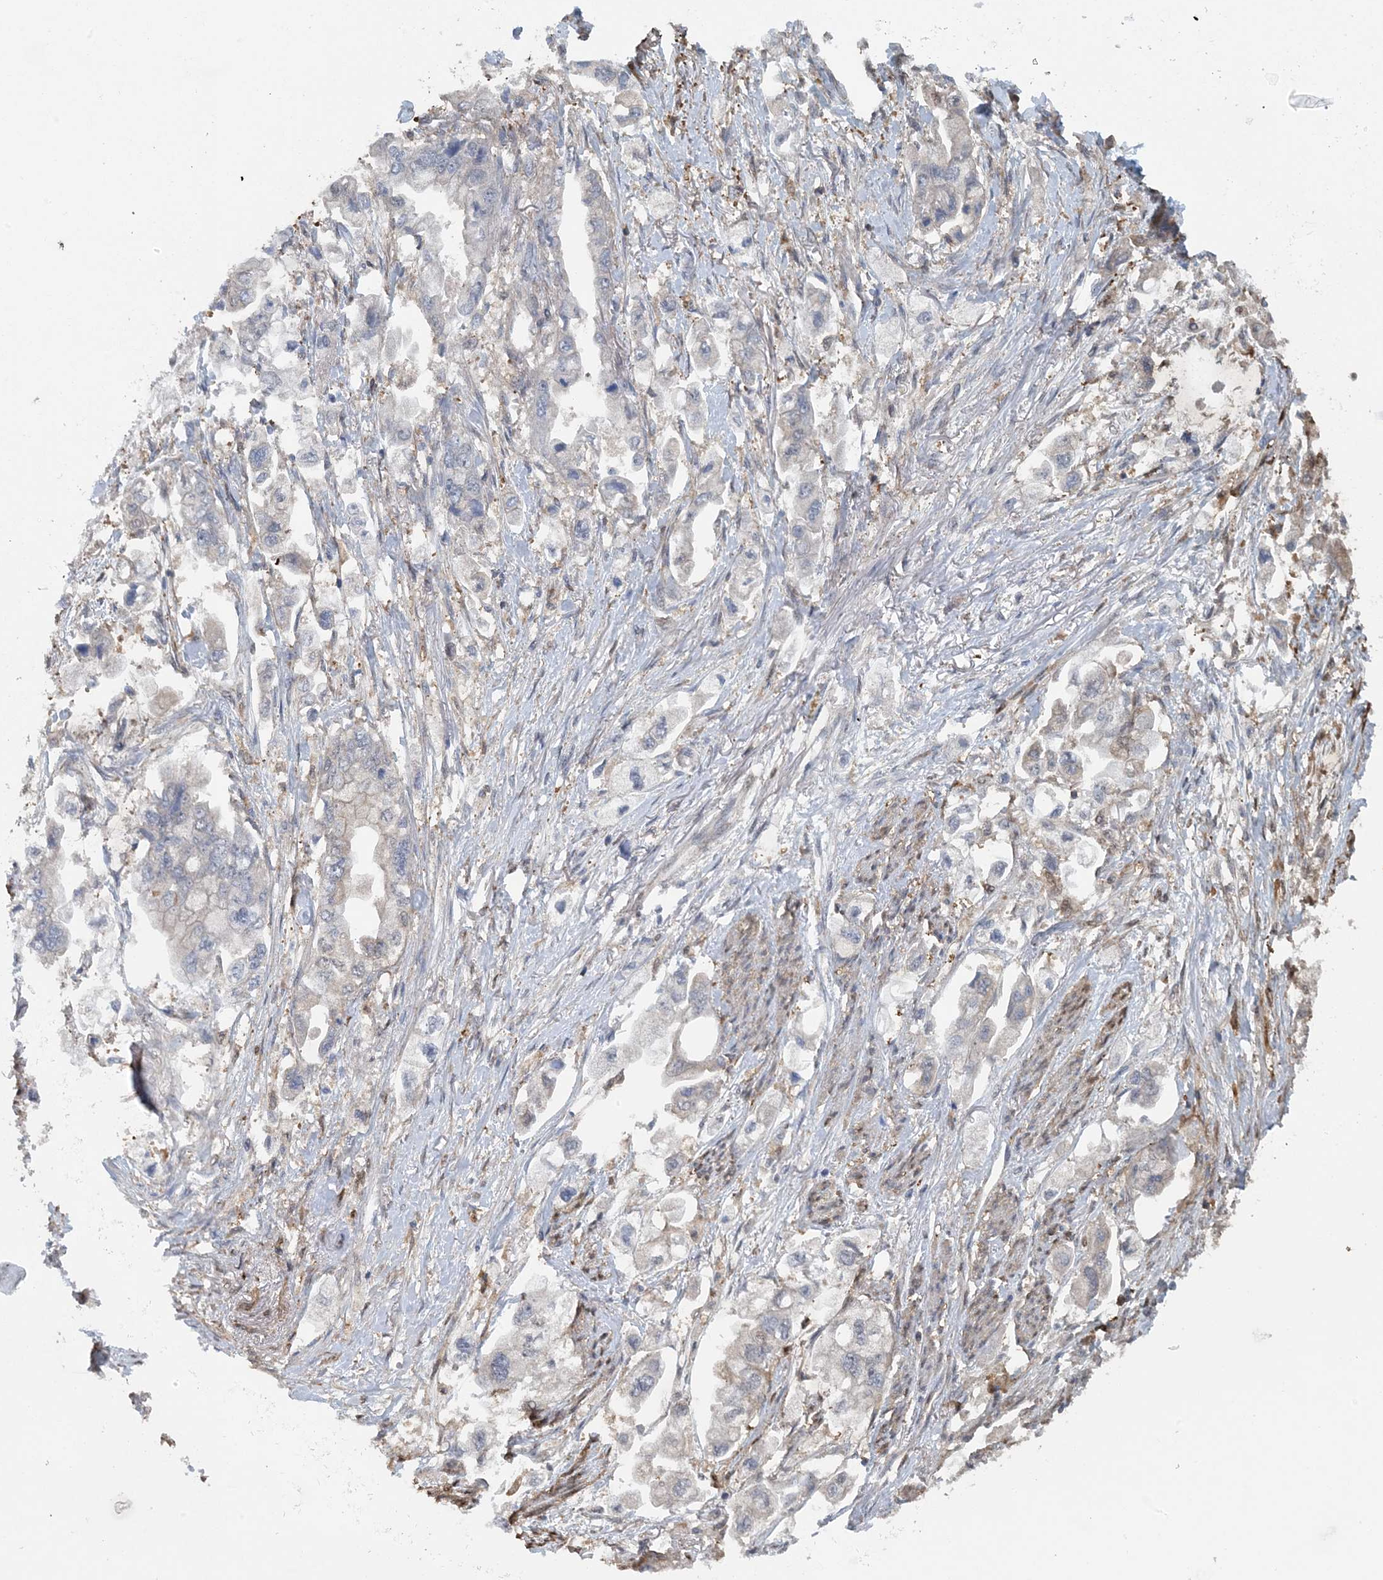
{"staining": {"intensity": "negative", "quantity": "none", "location": "none"}, "tissue": "stomach cancer", "cell_type": "Tumor cells", "image_type": "cancer", "snomed": [{"axis": "morphology", "description": "Adenocarcinoma, NOS"}, {"axis": "topography", "description": "Stomach"}], "caption": "DAB (3,3'-diaminobenzidine) immunohistochemical staining of stomach adenocarcinoma displays no significant staining in tumor cells.", "gene": "HIKESHI", "patient": {"sex": "male", "age": 62}}